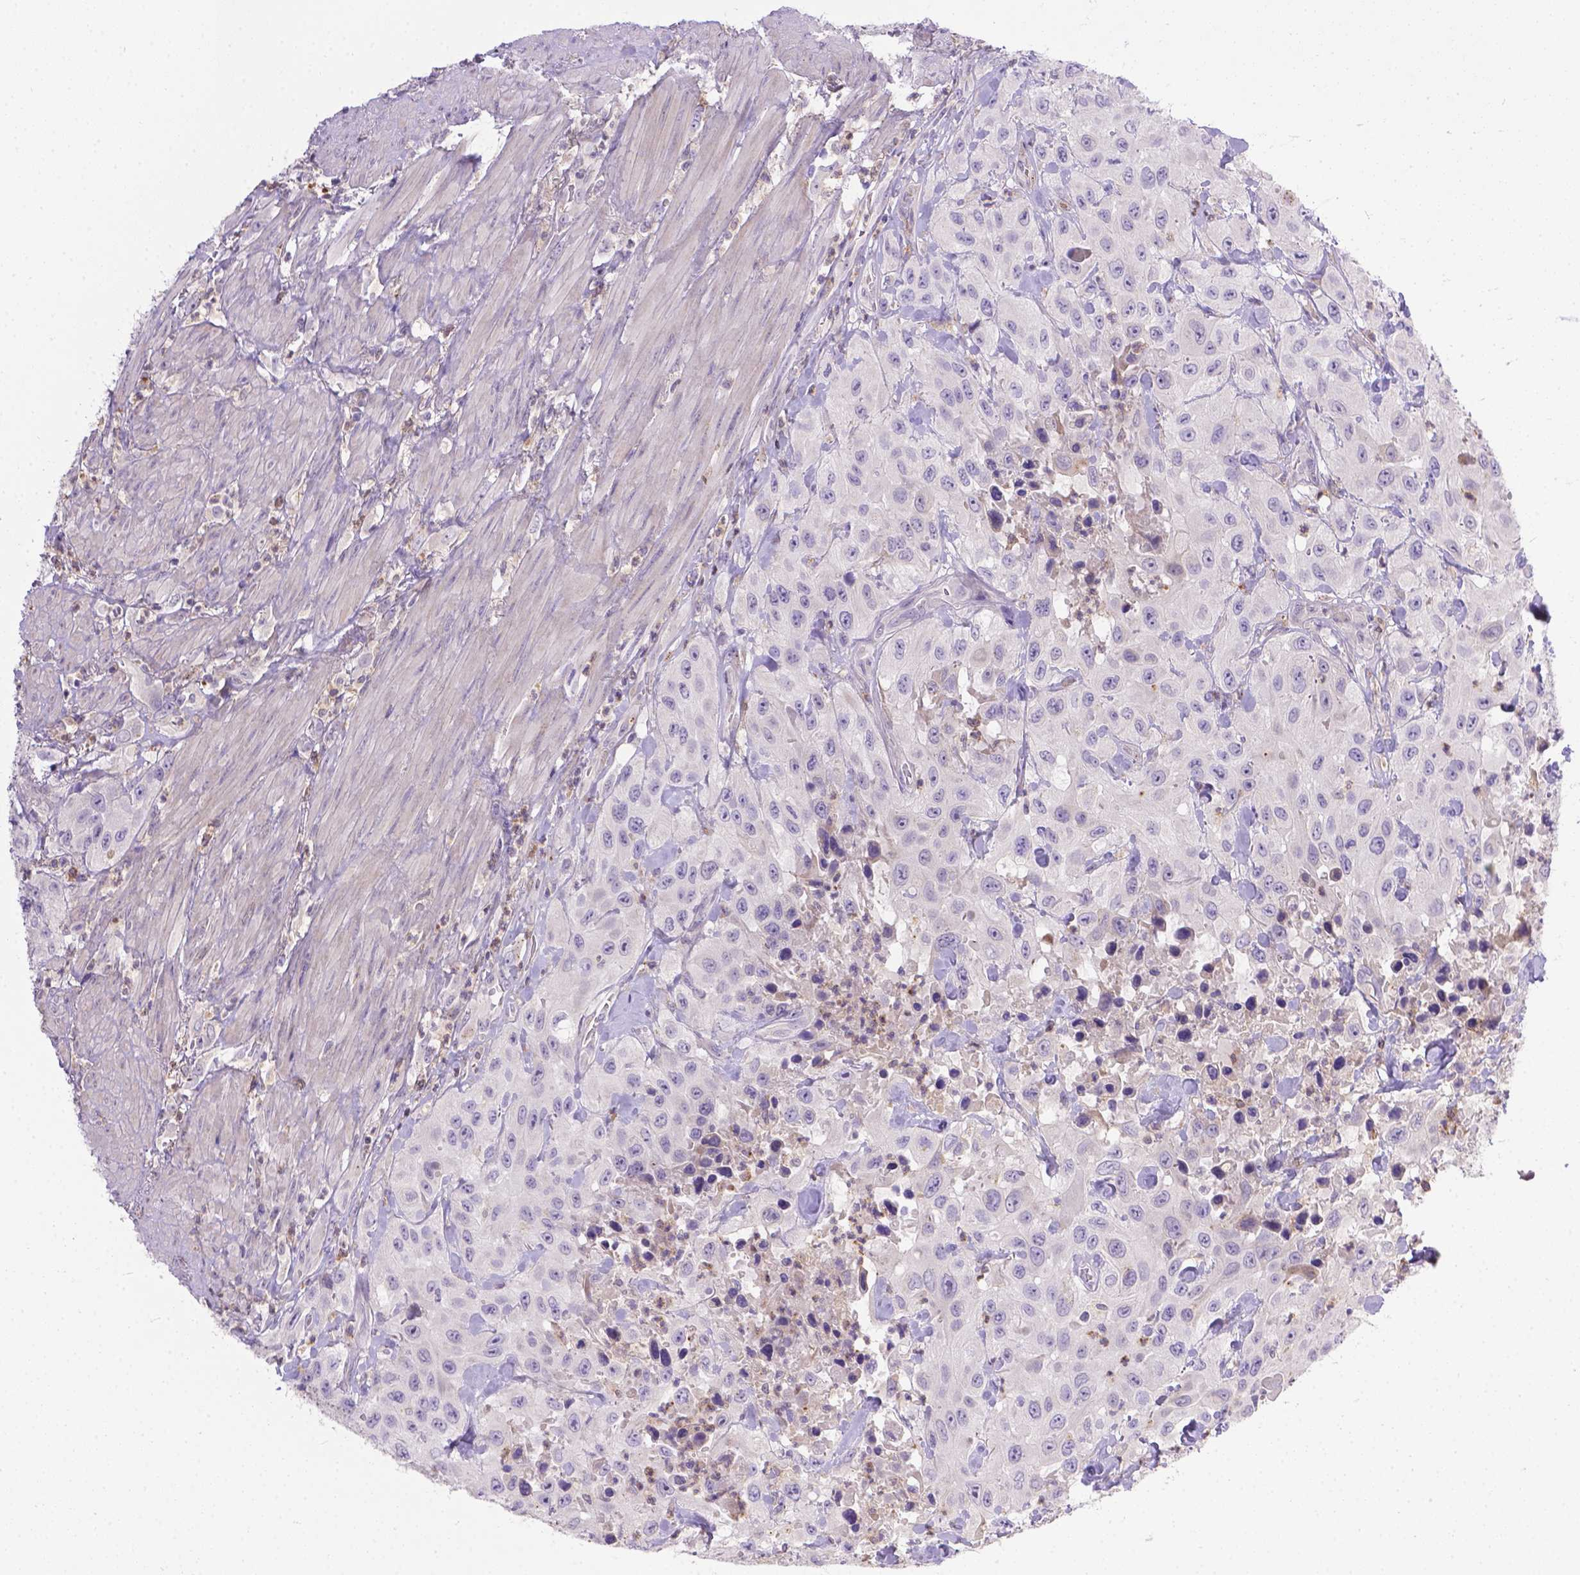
{"staining": {"intensity": "negative", "quantity": "none", "location": "none"}, "tissue": "urothelial cancer", "cell_type": "Tumor cells", "image_type": "cancer", "snomed": [{"axis": "morphology", "description": "Urothelial carcinoma, High grade"}, {"axis": "topography", "description": "Urinary bladder"}], "caption": "Tumor cells show no significant staining in high-grade urothelial carcinoma.", "gene": "TM4SF18", "patient": {"sex": "male", "age": 79}}